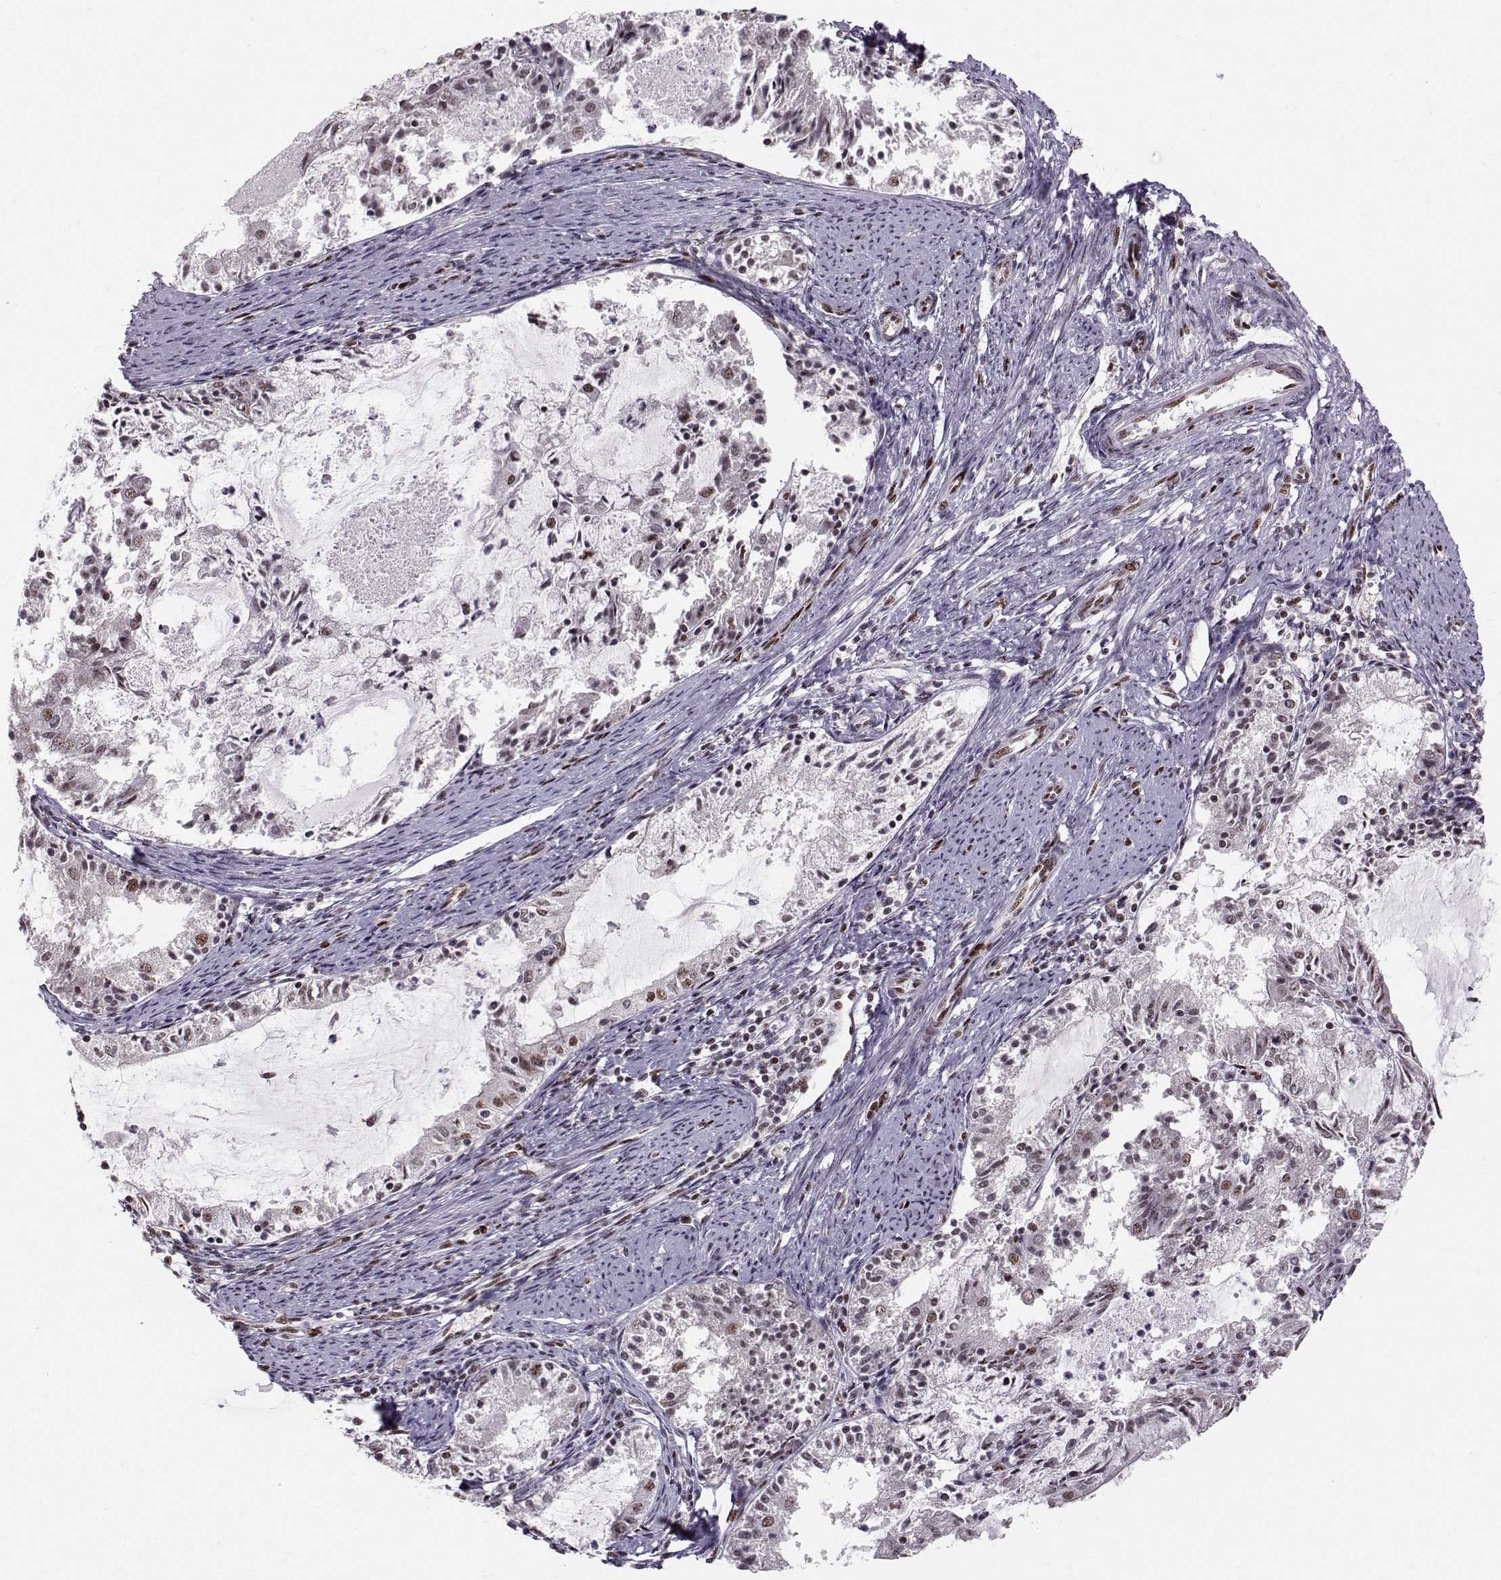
{"staining": {"intensity": "strong", "quantity": "25%-75%", "location": "nuclear"}, "tissue": "endometrial cancer", "cell_type": "Tumor cells", "image_type": "cancer", "snomed": [{"axis": "morphology", "description": "Adenocarcinoma, NOS"}, {"axis": "topography", "description": "Endometrium"}], "caption": "Immunohistochemical staining of adenocarcinoma (endometrial) reveals high levels of strong nuclear protein positivity in about 25%-75% of tumor cells.", "gene": "SNAPC2", "patient": {"sex": "female", "age": 57}}